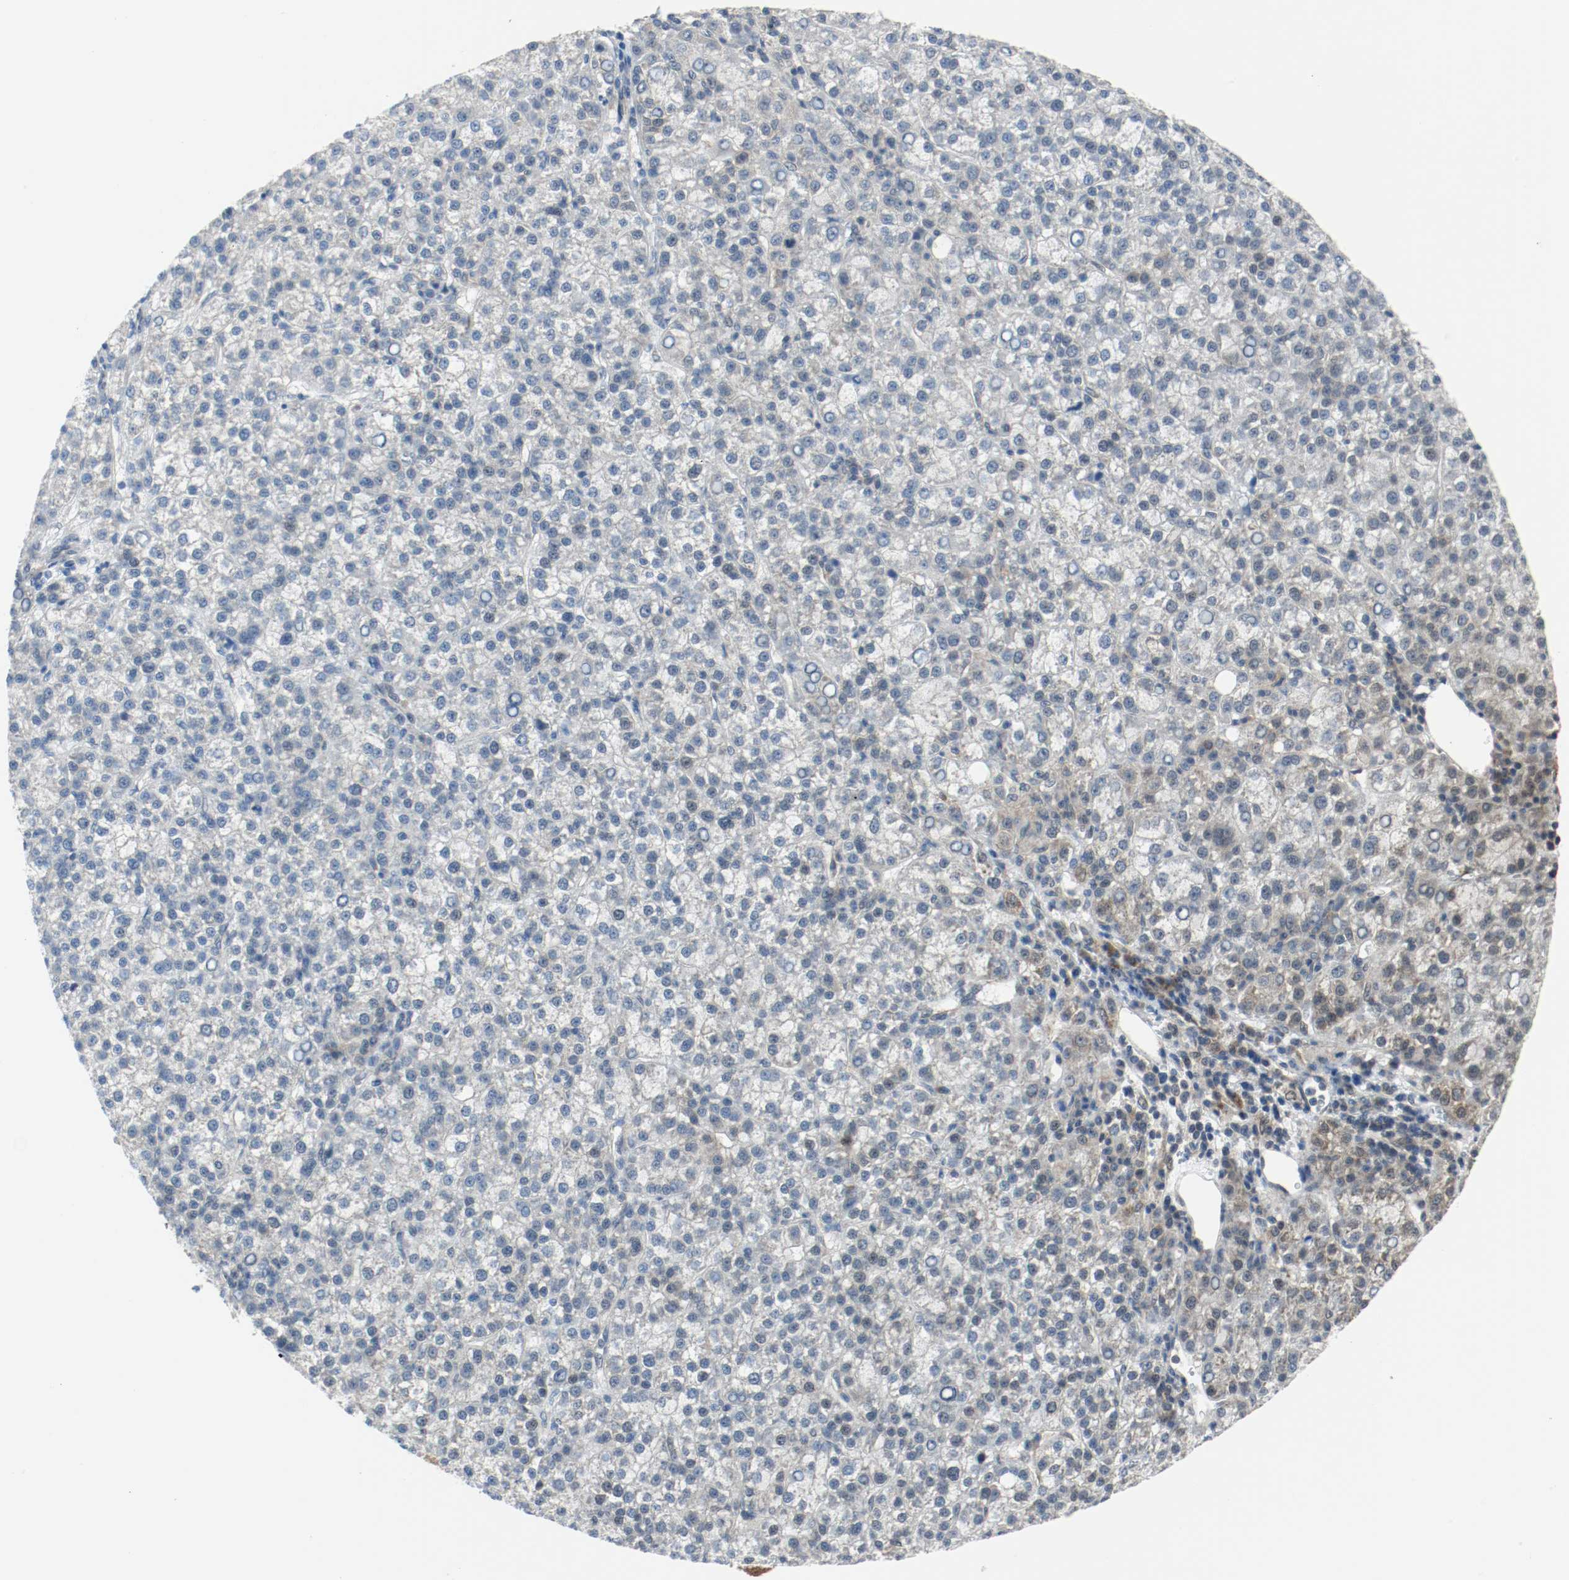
{"staining": {"intensity": "weak", "quantity": "<25%", "location": "cytoplasmic/membranous"}, "tissue": "liver cancer", "cell_type": "Tumor cells", "image_type": "cancer", "snomed": [{"axis": "morphology", "description": "Carcinoma, Hepatocellular, NOS"}, {"axis": "topography", "description": "Liver"}], "caption": "A histopathology image of human hepatocellular carcinoma (liver) is negative for staining in tumor cells.", "gene": "PPME1", "patient": {"sex": "female", "age": 58}}